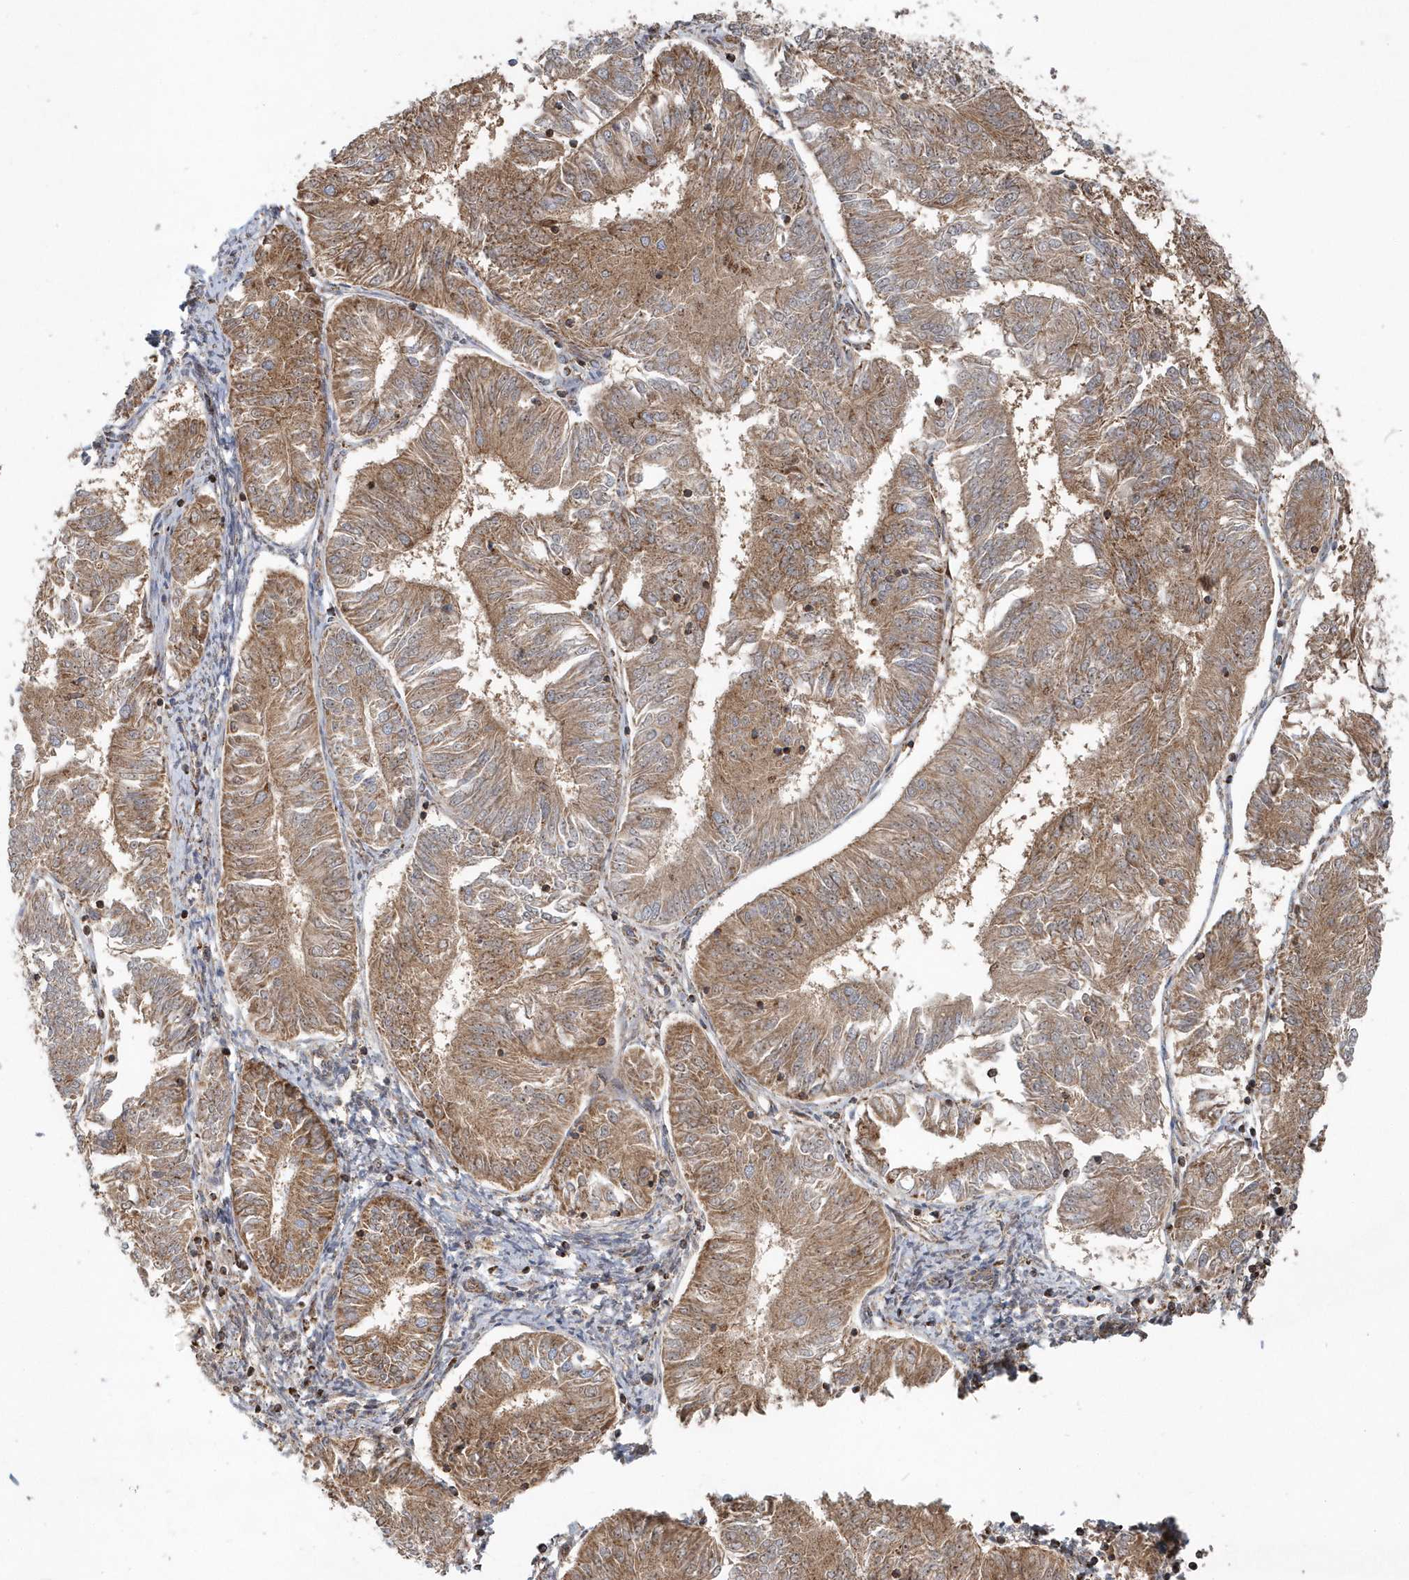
{"staining": {"intensity": "moderate", "quantity": ">75%", "location": "cytoplasmic/membranous"}, "tissue": "endometrial cancer", "cell_type": "Tumor cells", "image_type": "cancer", "snomed": [{"axis": "morphology", "description": "Adenocarcinoma, NOS"}, {"axis": "topography", "description": "Endometrium"}], "caption": "This image exhibits immunohistochemistry staining of human adenocarcinoma (endometrial), with medium moderate cytoplasmic/membranous positivity in about >75% of tumor cells.", "gene": "PPP1R7", "patient": {"sex": "female", "age": 58}}